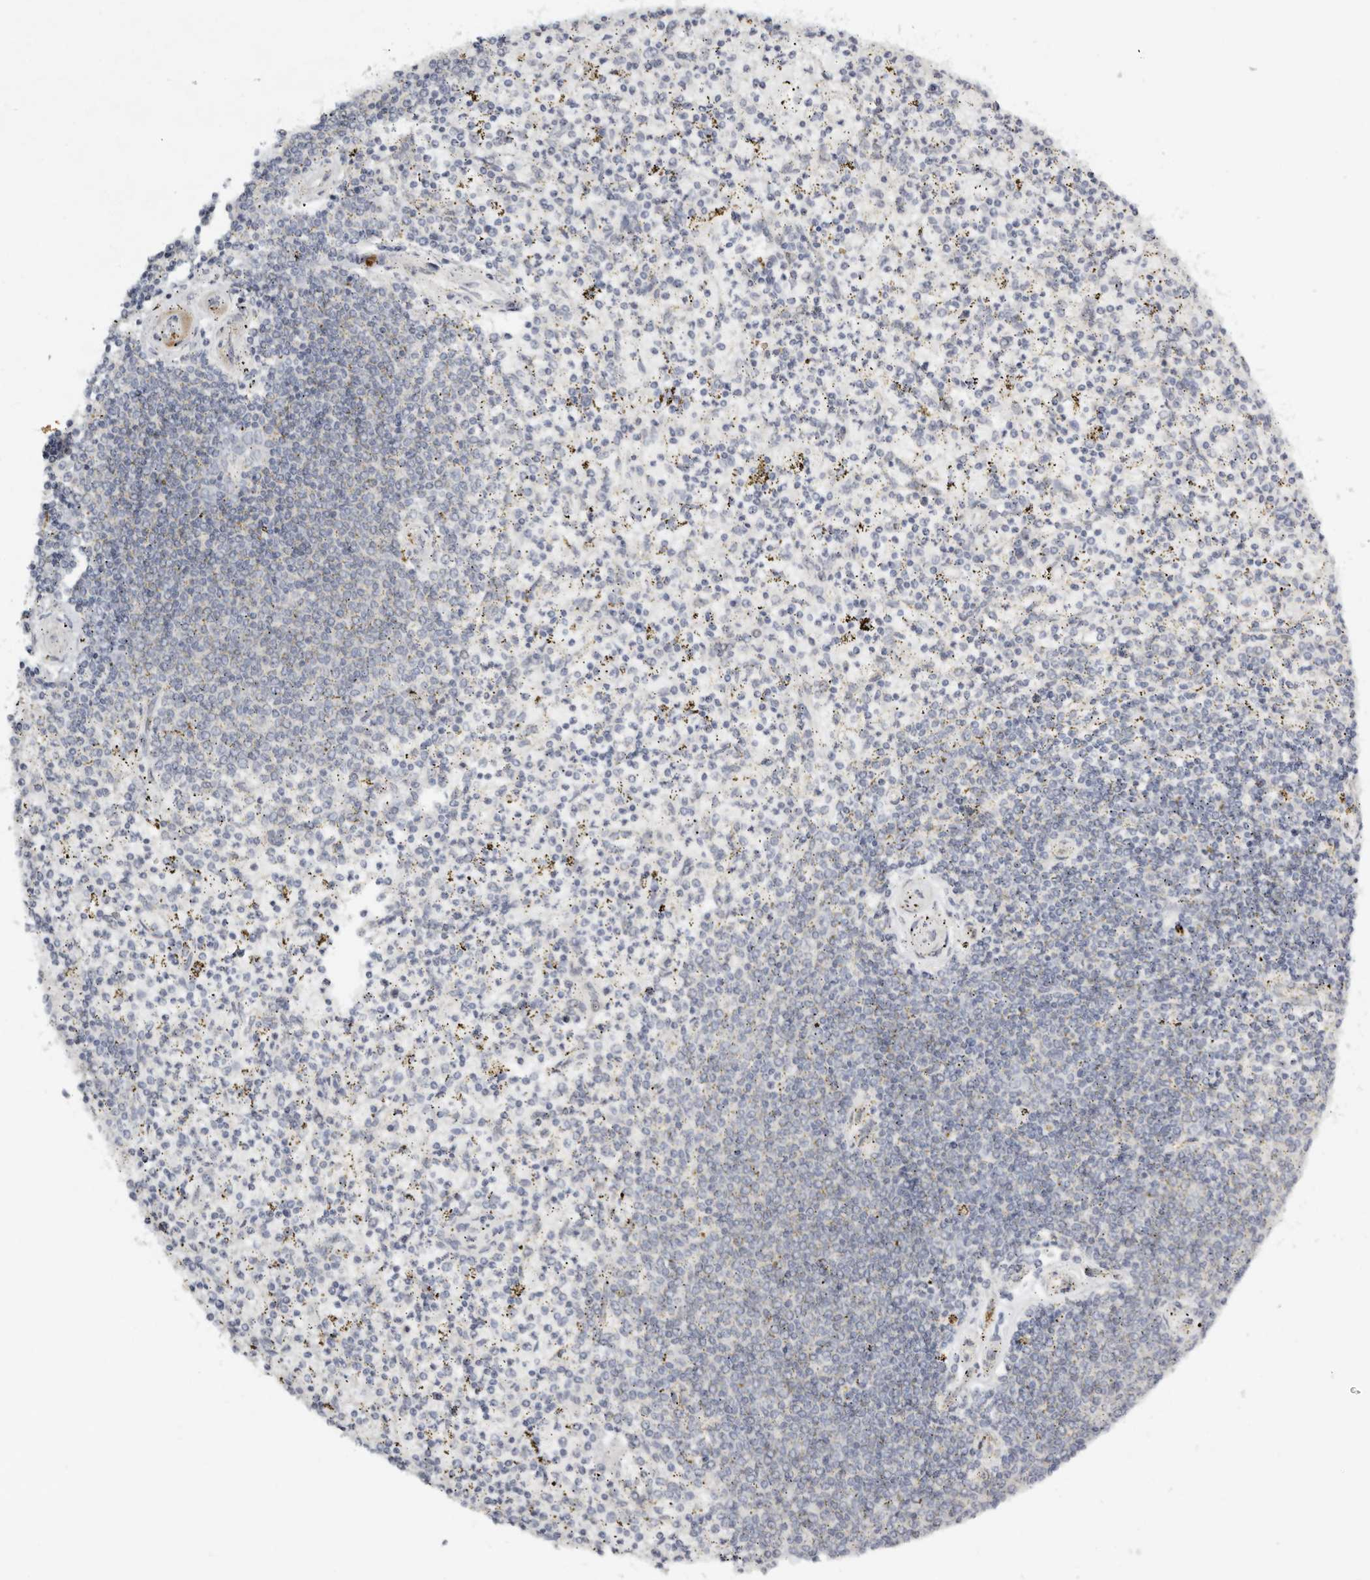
{"staining": {"intensity": "negative", "quantity": "none", "location": "none"}, "tissue": "spleen", "cell_type": "Cells in red pulp", "image_type": "normal", "snomed": [{"axis": "morphology", "description": "Normal tissue, NOS"}, {"axis": "topography", "description": "Spleen"}], "caption": "Cells in red pulp show no significant positivity in normal spleen. (Stains: DAB (3,3'-diaminobenzidine) immunohistochemistry with hematoxylin counter stain, Microscopy: brightfield microscopy at high magnification).", "gene": "KDF1", "patient": {"sex": "male", "age": 72}}